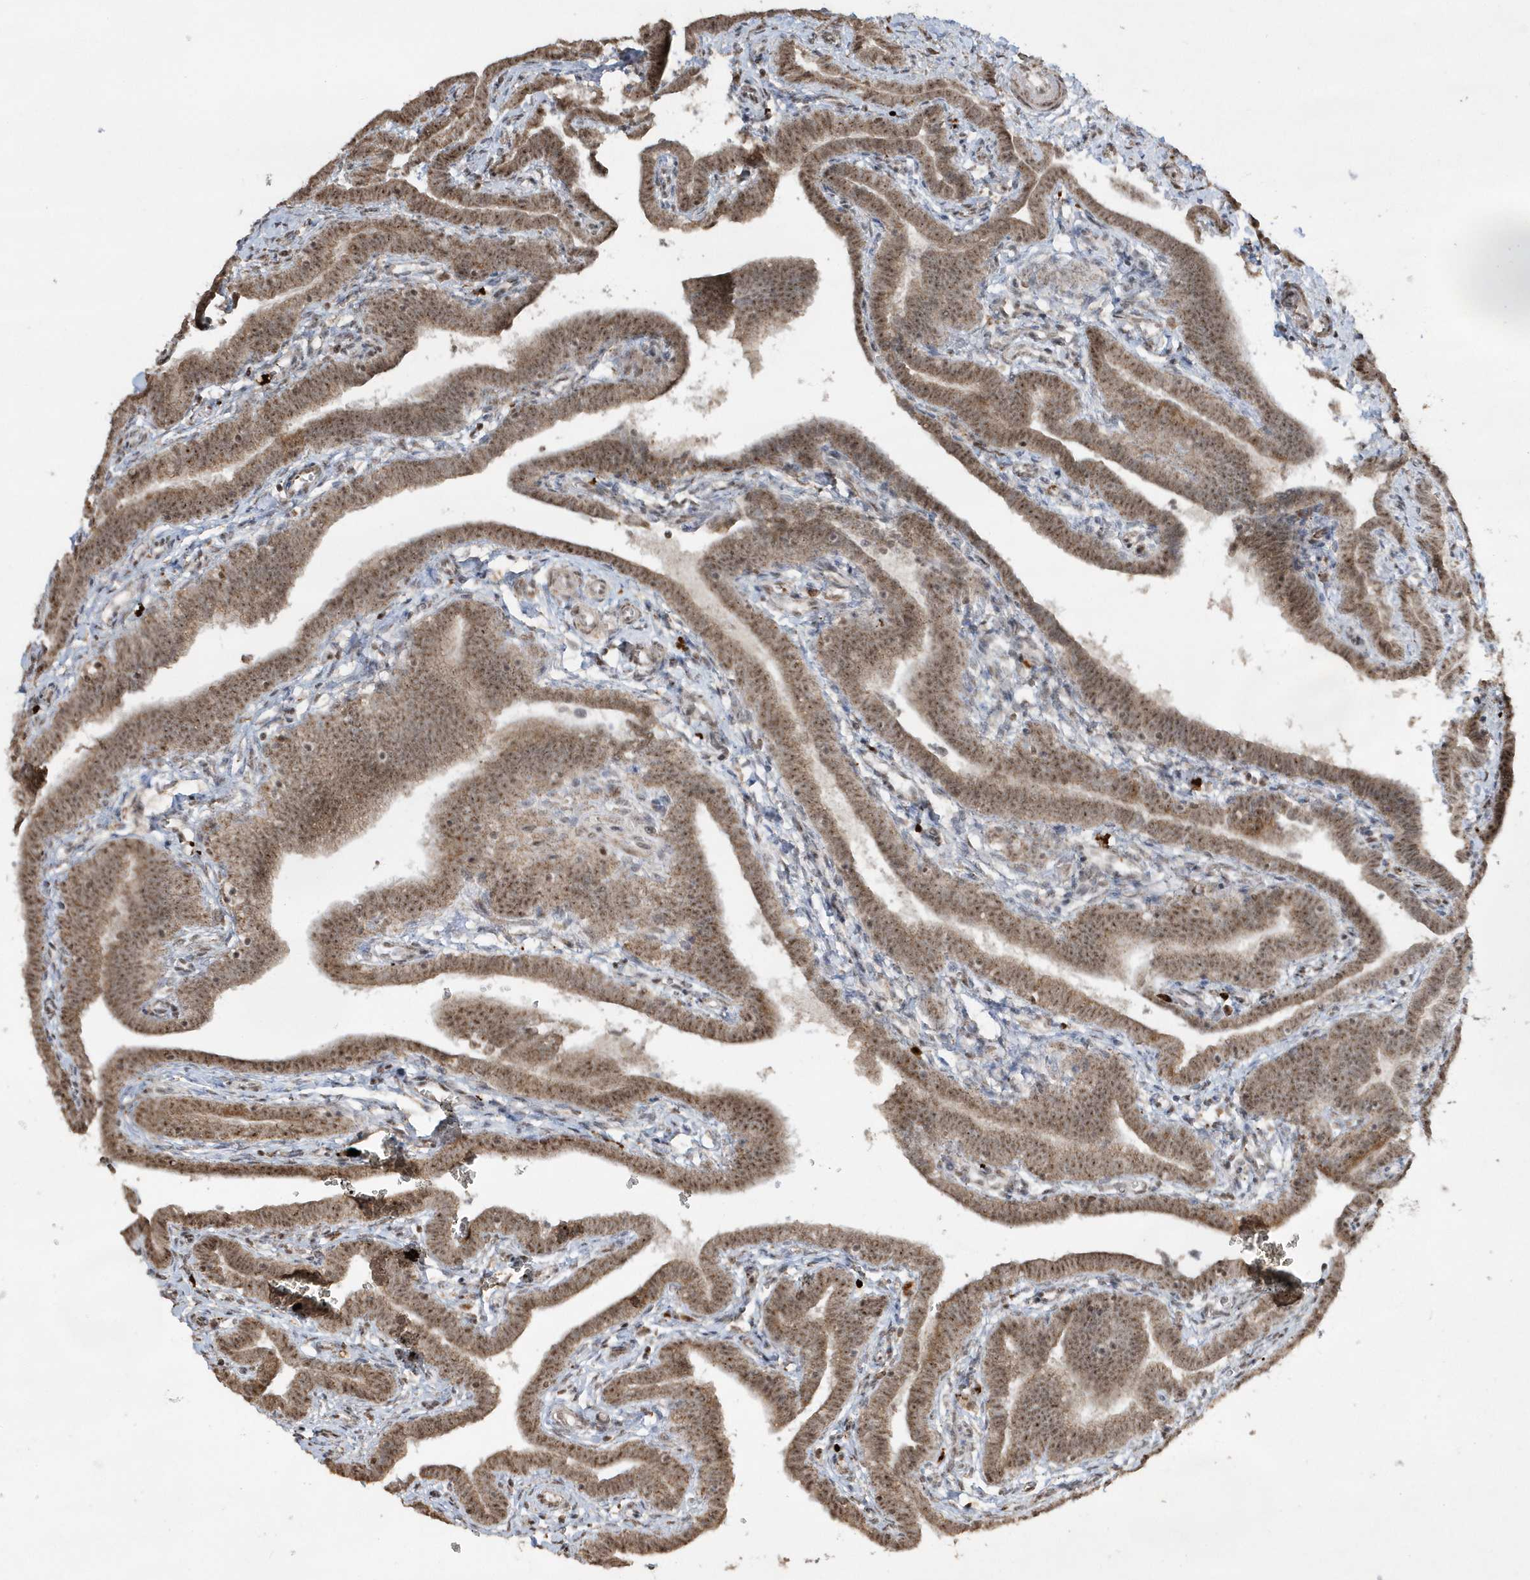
{"staining": {"intensity": "strong", "quantity": ">75%", "location": "cytoplasmic/membranous,nuclear"}, "tissue": "fallopian tube", "cell_type": "Glandular cells", "image_type": "normal", "snomed": [{"axis": "morphology", "description": "Normal tissue, NOS"}, {"axis": "topography", "description": "Fallopian tube"}], "caption": "A brown stain labels strong cytoplasmic/membranous,nuclear staining of a protein in glandular cells of normal fallopian tube. Using DAB (3,3'-diaminobenzidine) (brown) and hematoxylin (blue) stains, captured at high magnification using brightfield microscopy.", "gene": "POLR3B", "patient": {"sex": "female", "age": 36}}